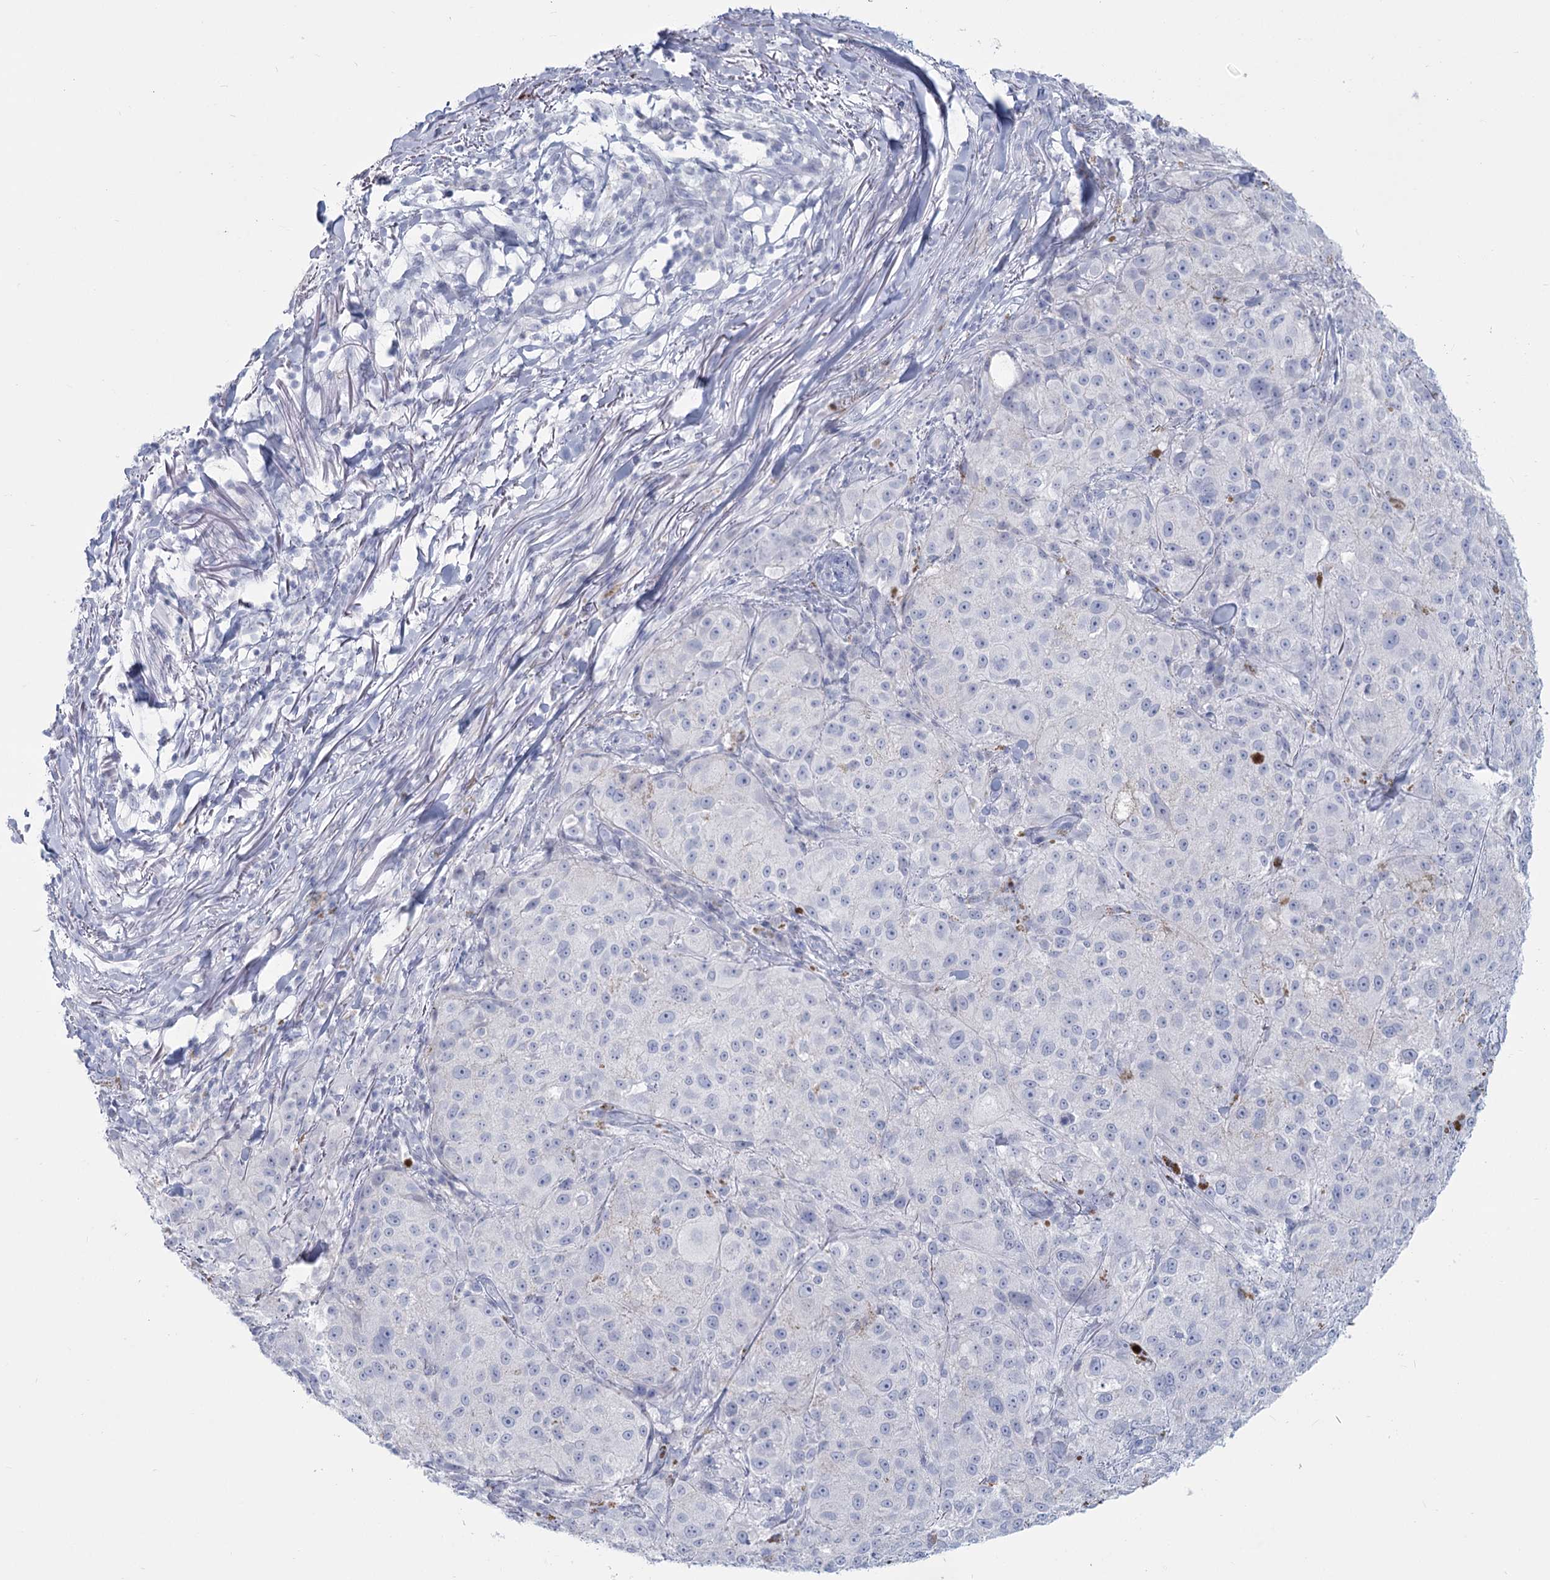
{"staining": {"intensity": "negative", "quantity": "none", "location": "none"}, "tissue": "melanoma", "cell_type": "Tumor cells", "image_type": "cancer", "snomed": [{"axis": "morphology", "description": "Necrosis, NOS"}, {"axis": "morphology", "description": "Malignant melanoma, NOS"}, {"axis": "topography", "description": "Skin"}], "caption": "Protein analysis of malignant melanoma demonstrates no significant expression in tumor cells. (Brightfield microscopy of DAB immunohistochemistry (IHC) at high magnification).", "gene": "SLC6A19", "patient": {"sex": "female", "age": 87}}